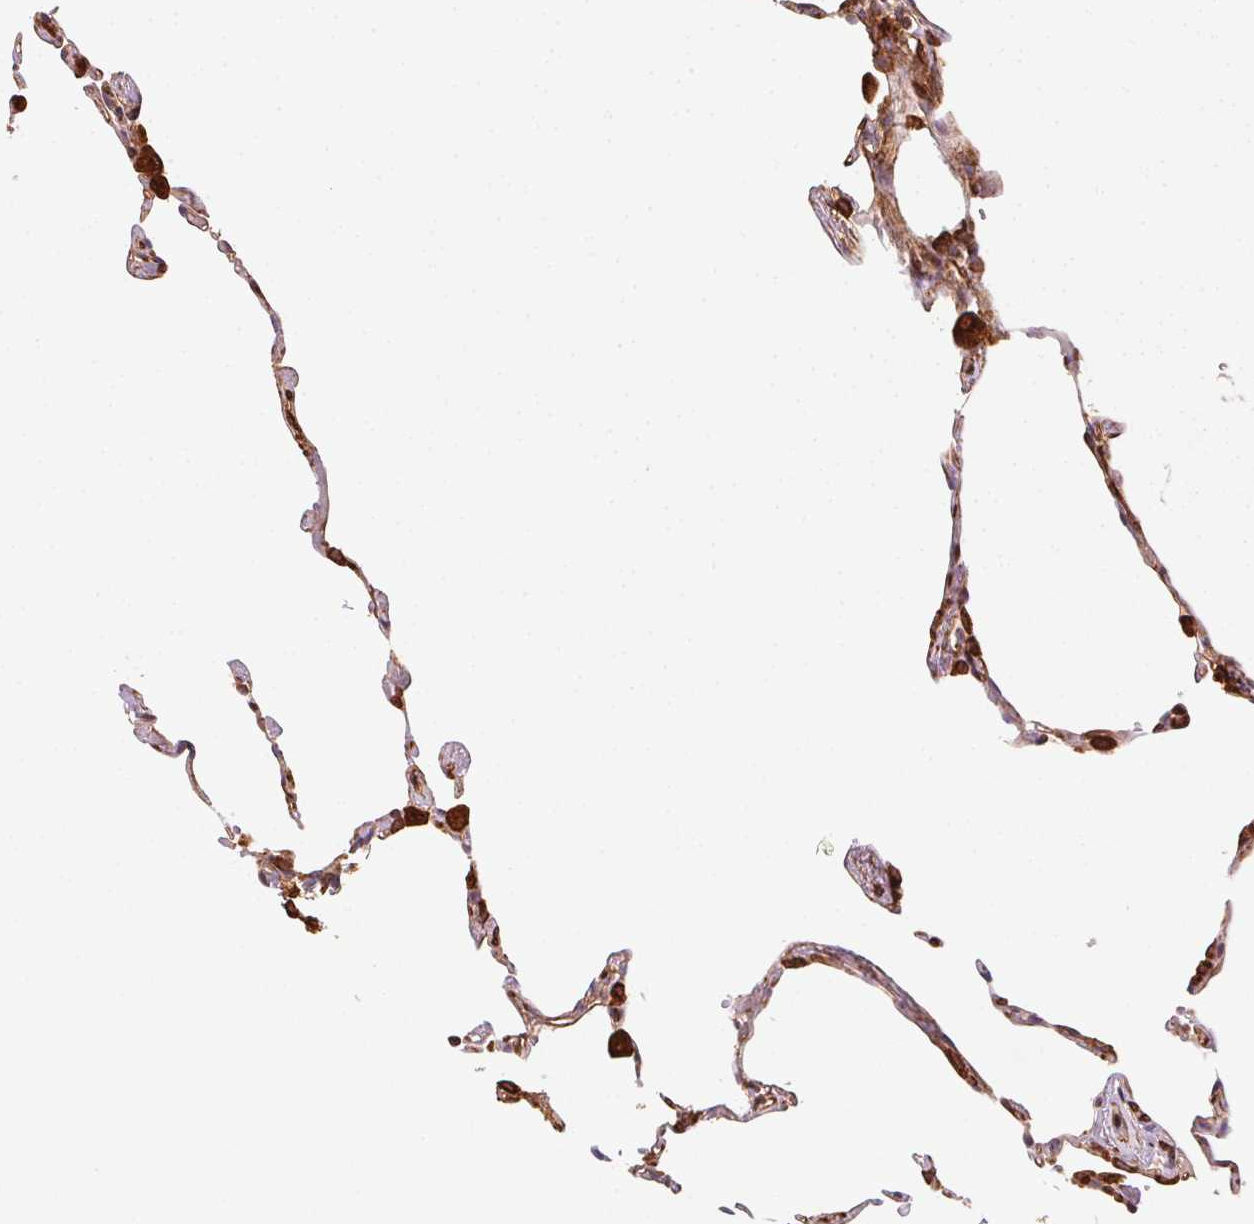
{"staining": {"intensity": "strong", "quantity": "25%-75%", "location": "cytoplasmic/membranous"}, "tissue": "lung", "cell_type": "Alveolar cells", "image_type": "normal", "snomed": [{"axis": "morphology", "description": "Normal tissue, NOS"}, {"axis": "topography", "description": "Lung"}], "caption": "Human lung stained for a protein (brown) reveals strong cytoplasmic/membranous positive staining in approximately 25%-75% of alveolar cells.", "gene": "RNASET2", "patient": {"sex": "female", "age": 57}}